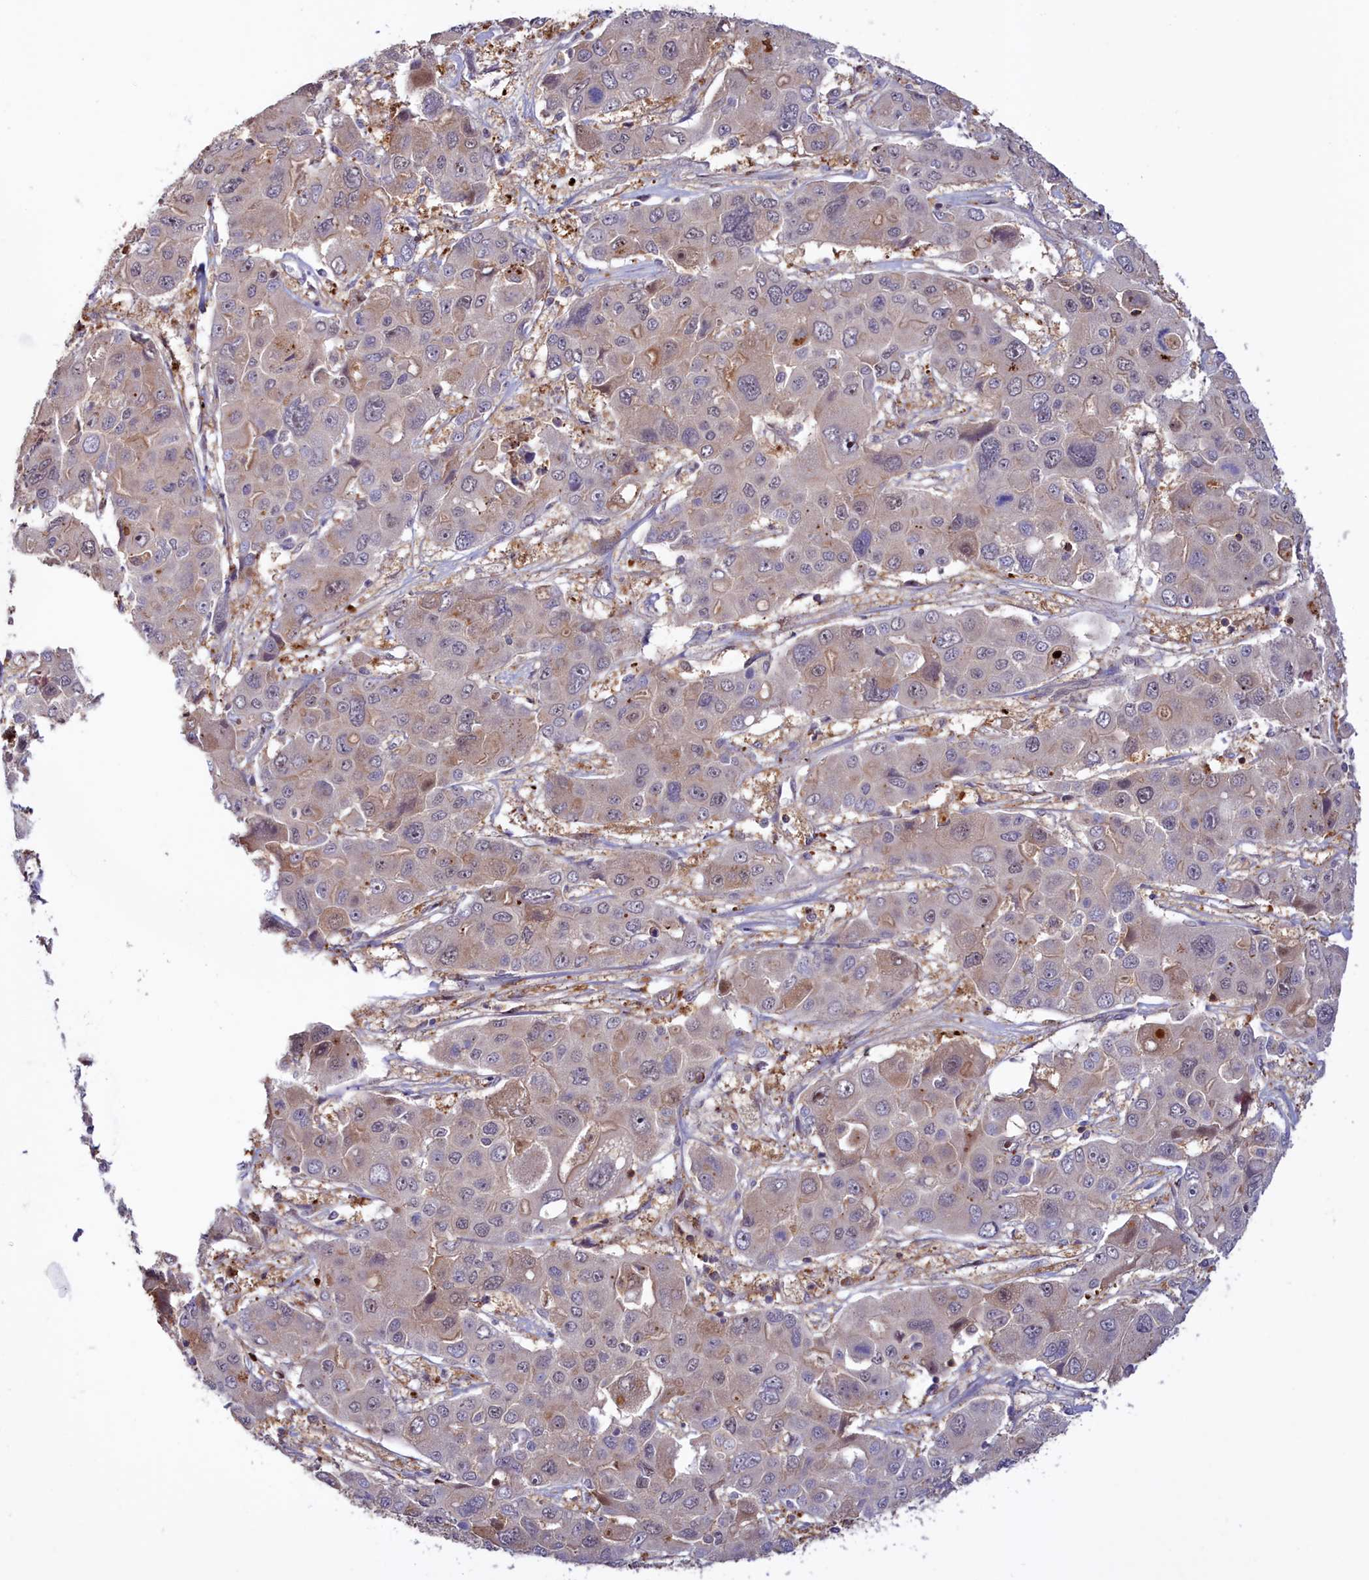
{"staining": {"intensity": "weak", "quantity": "<25%", "location": "cytoplasmic/membranous"}, "tissue": "liver cancer", "cell_type": "Tumor cells", "image_type": "cancer", "snomed": [{"axis": "morphology", "description": "Cholangiocarcinoma"}, {"axis": "topography", "description": "Liver"}], "caption": "Tumor cells show no significant expression in liver cholangiocarcinoma.", "gene": "NEURL4", "patient": {"sex": "male", "age": 67}}